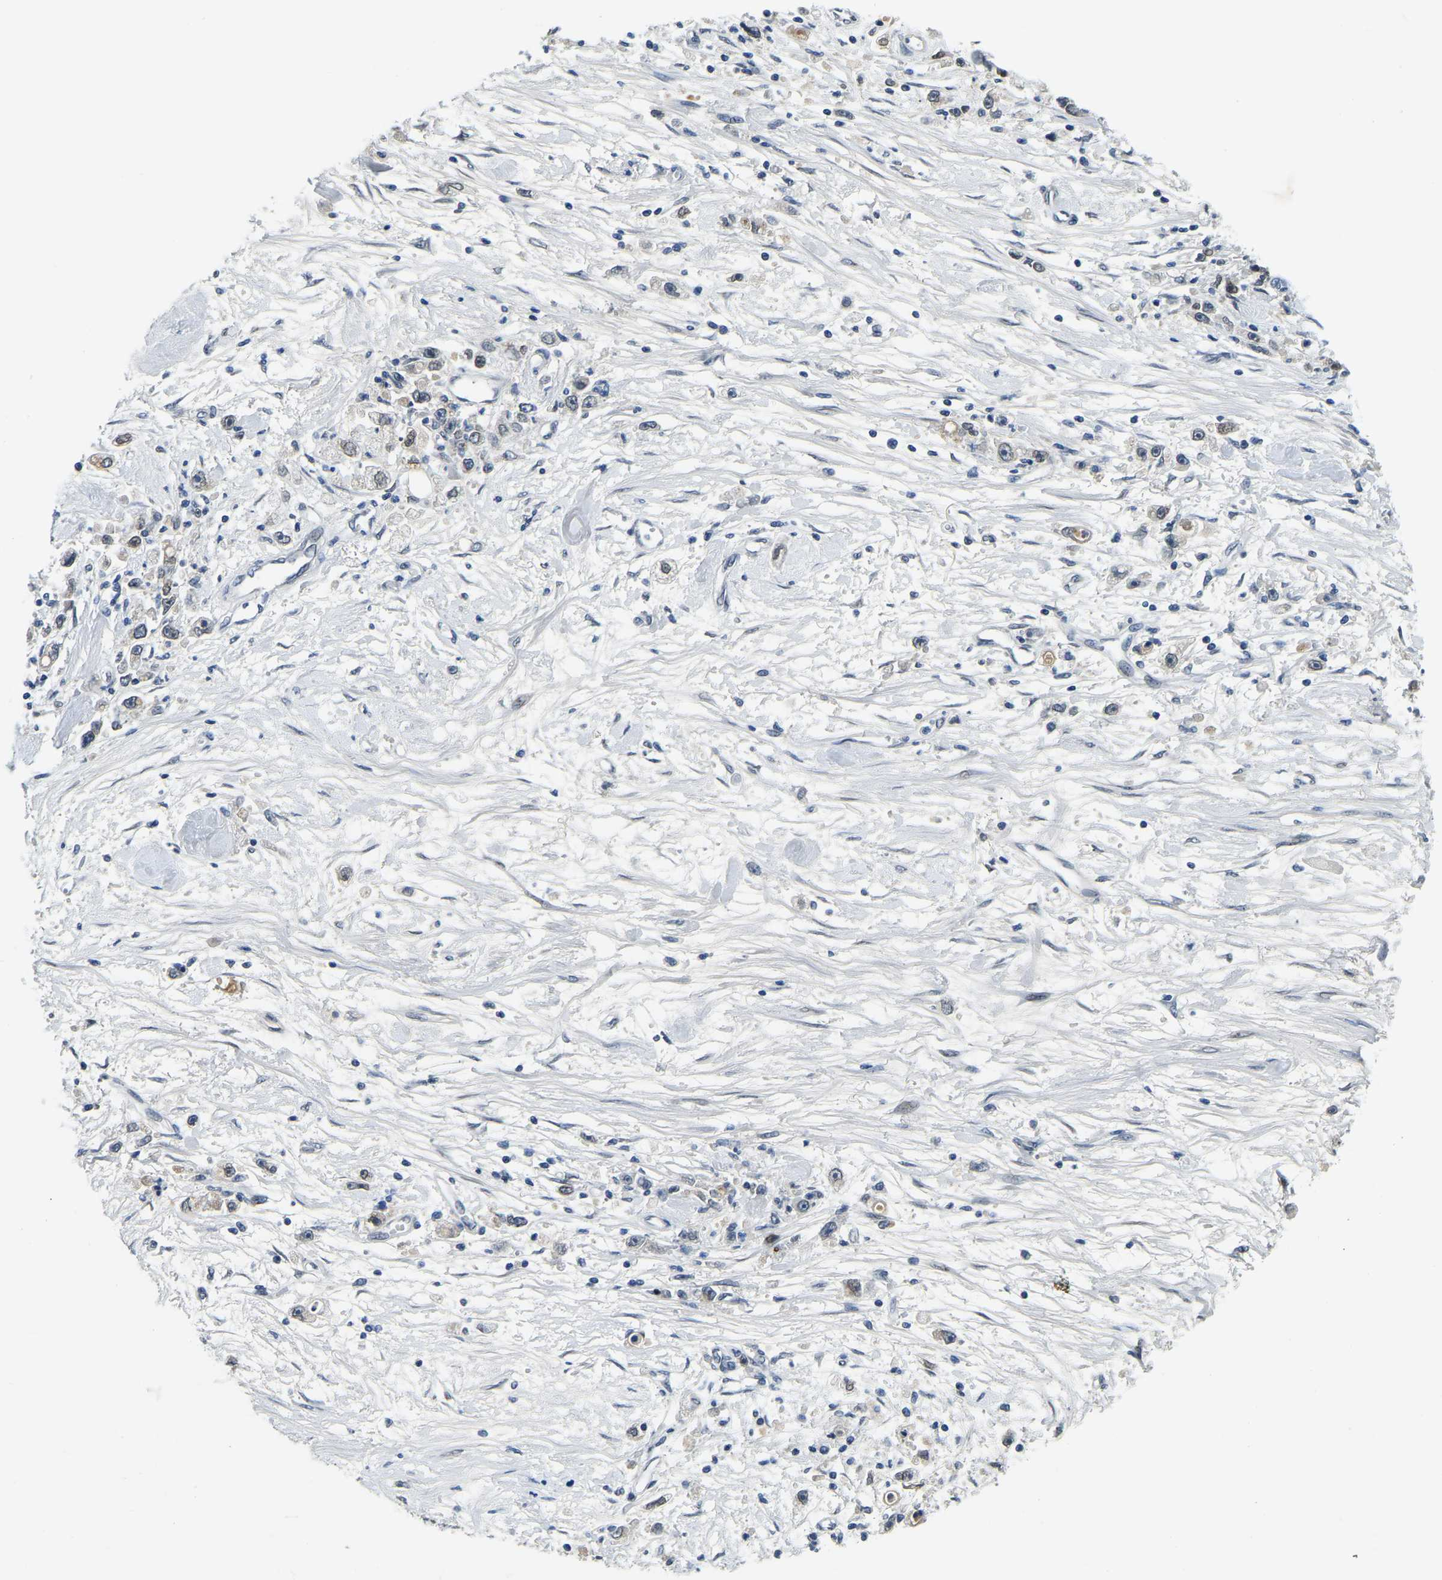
{"staining": {"intensity": "negative", "quantity": "none", "location": "none"}, "tissue": "stomach cancer", "cell_type": "Tumor cells", "image_type": "cancer", "snomed": [{"axis": "morphology", "description": "Adenocarcinoma, NOS"}, {"axis": "topography", "description": "Stomach"}], "caption": "A photomicrograph of human stomach adenocarcinoma is negative for staining in tumor cells.", "gene": "RANBP2", "patient": {"sex": "female", "age": 59}}